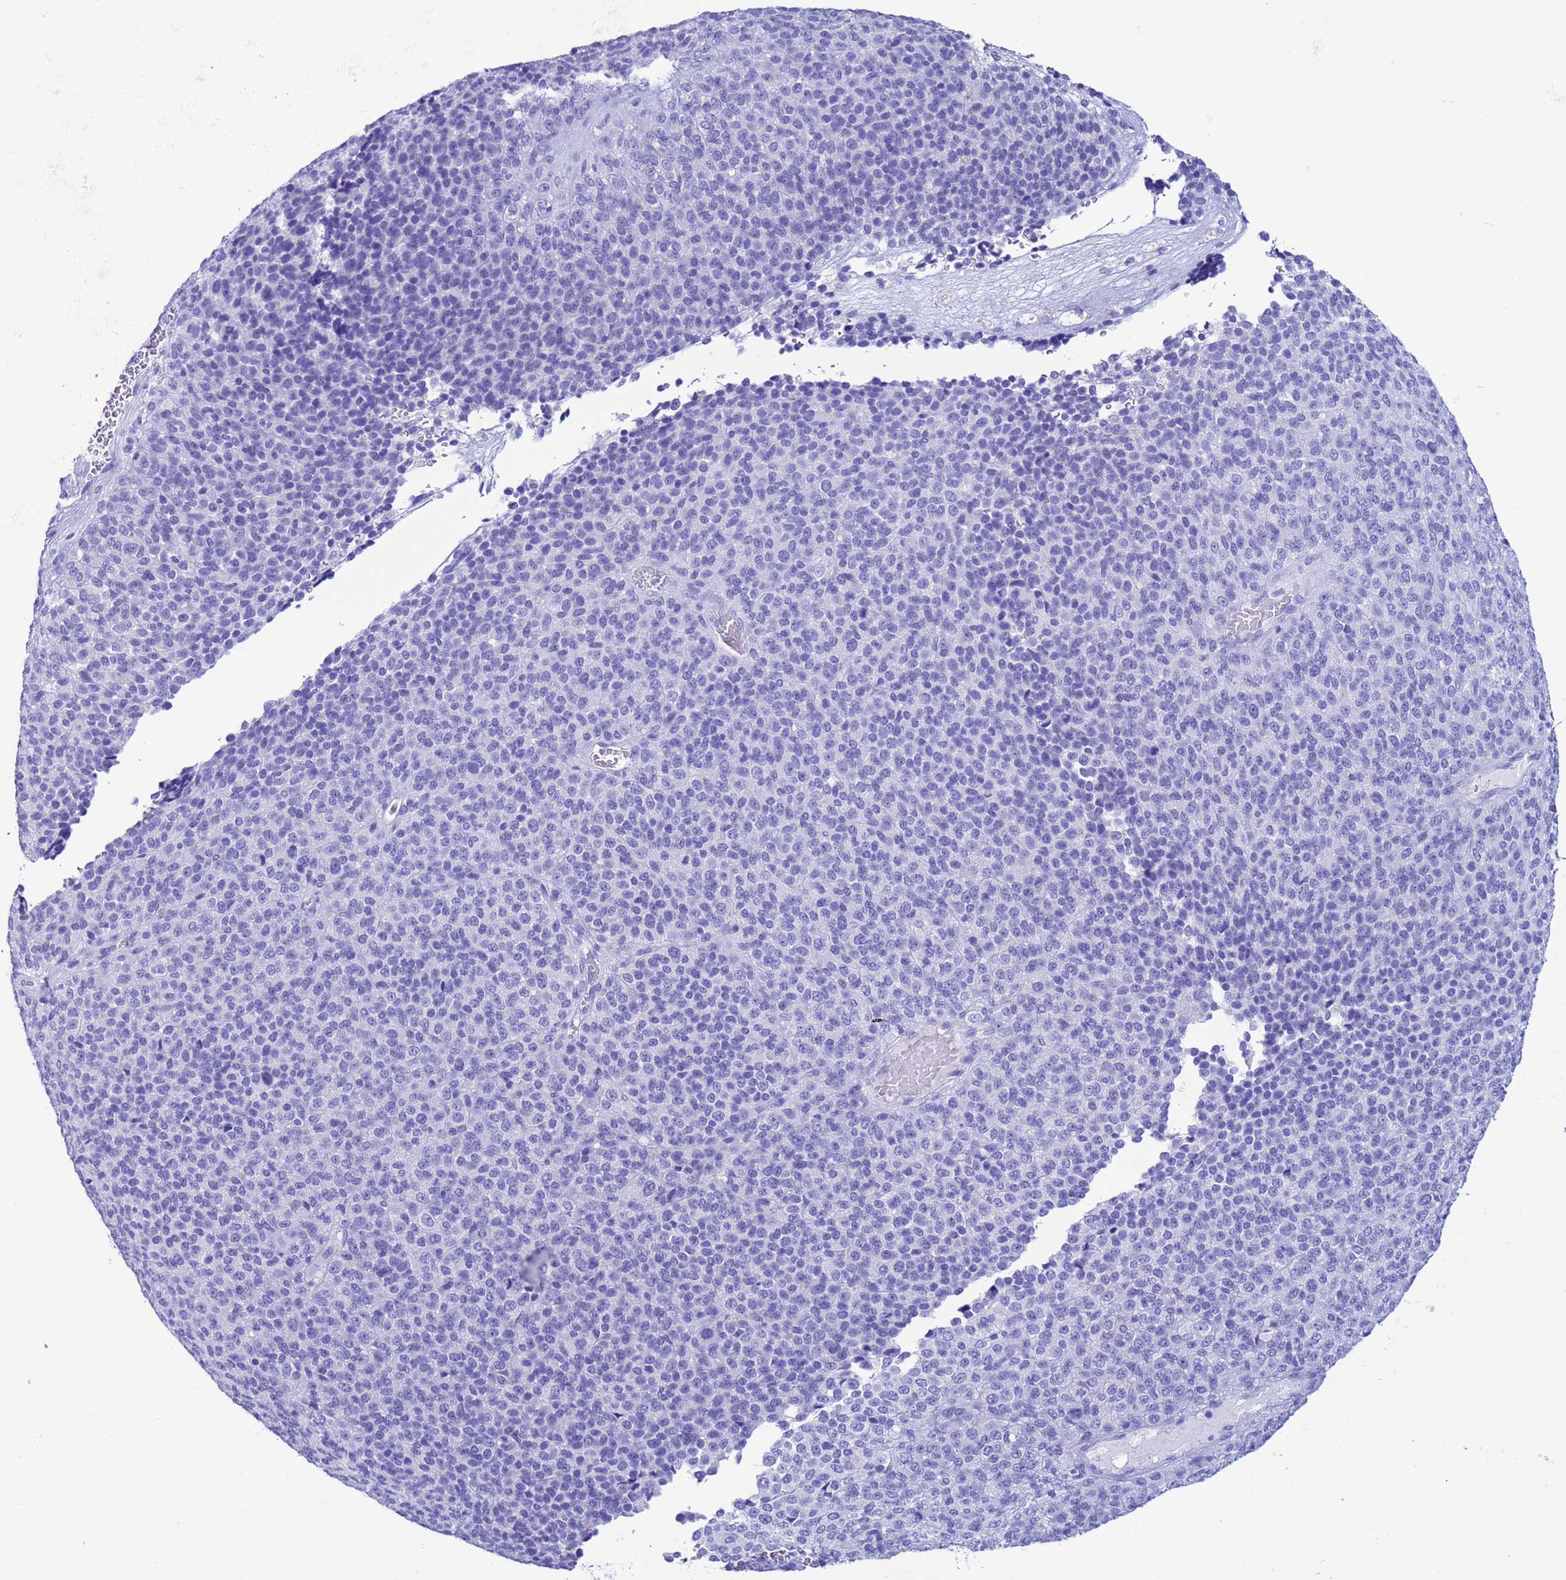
{"staining": {"intensity": "negative", "quantity": "none", "location": "none"}, "tissue": "melanoma", "cell_type": "Tumor cells", "image_type": "cancer", "snomed": [{"axis": "morphology", "description": "Malignant melanoma, Metastatic site"}, {"axis": "topography", "description": "Brain"}], "caption": "IHC of human malignant melanoma (metastatic site) displays no positivity in tumor cells.", "gene": "AKR1C2", "patient": {"sex": "female", "age": 56}}